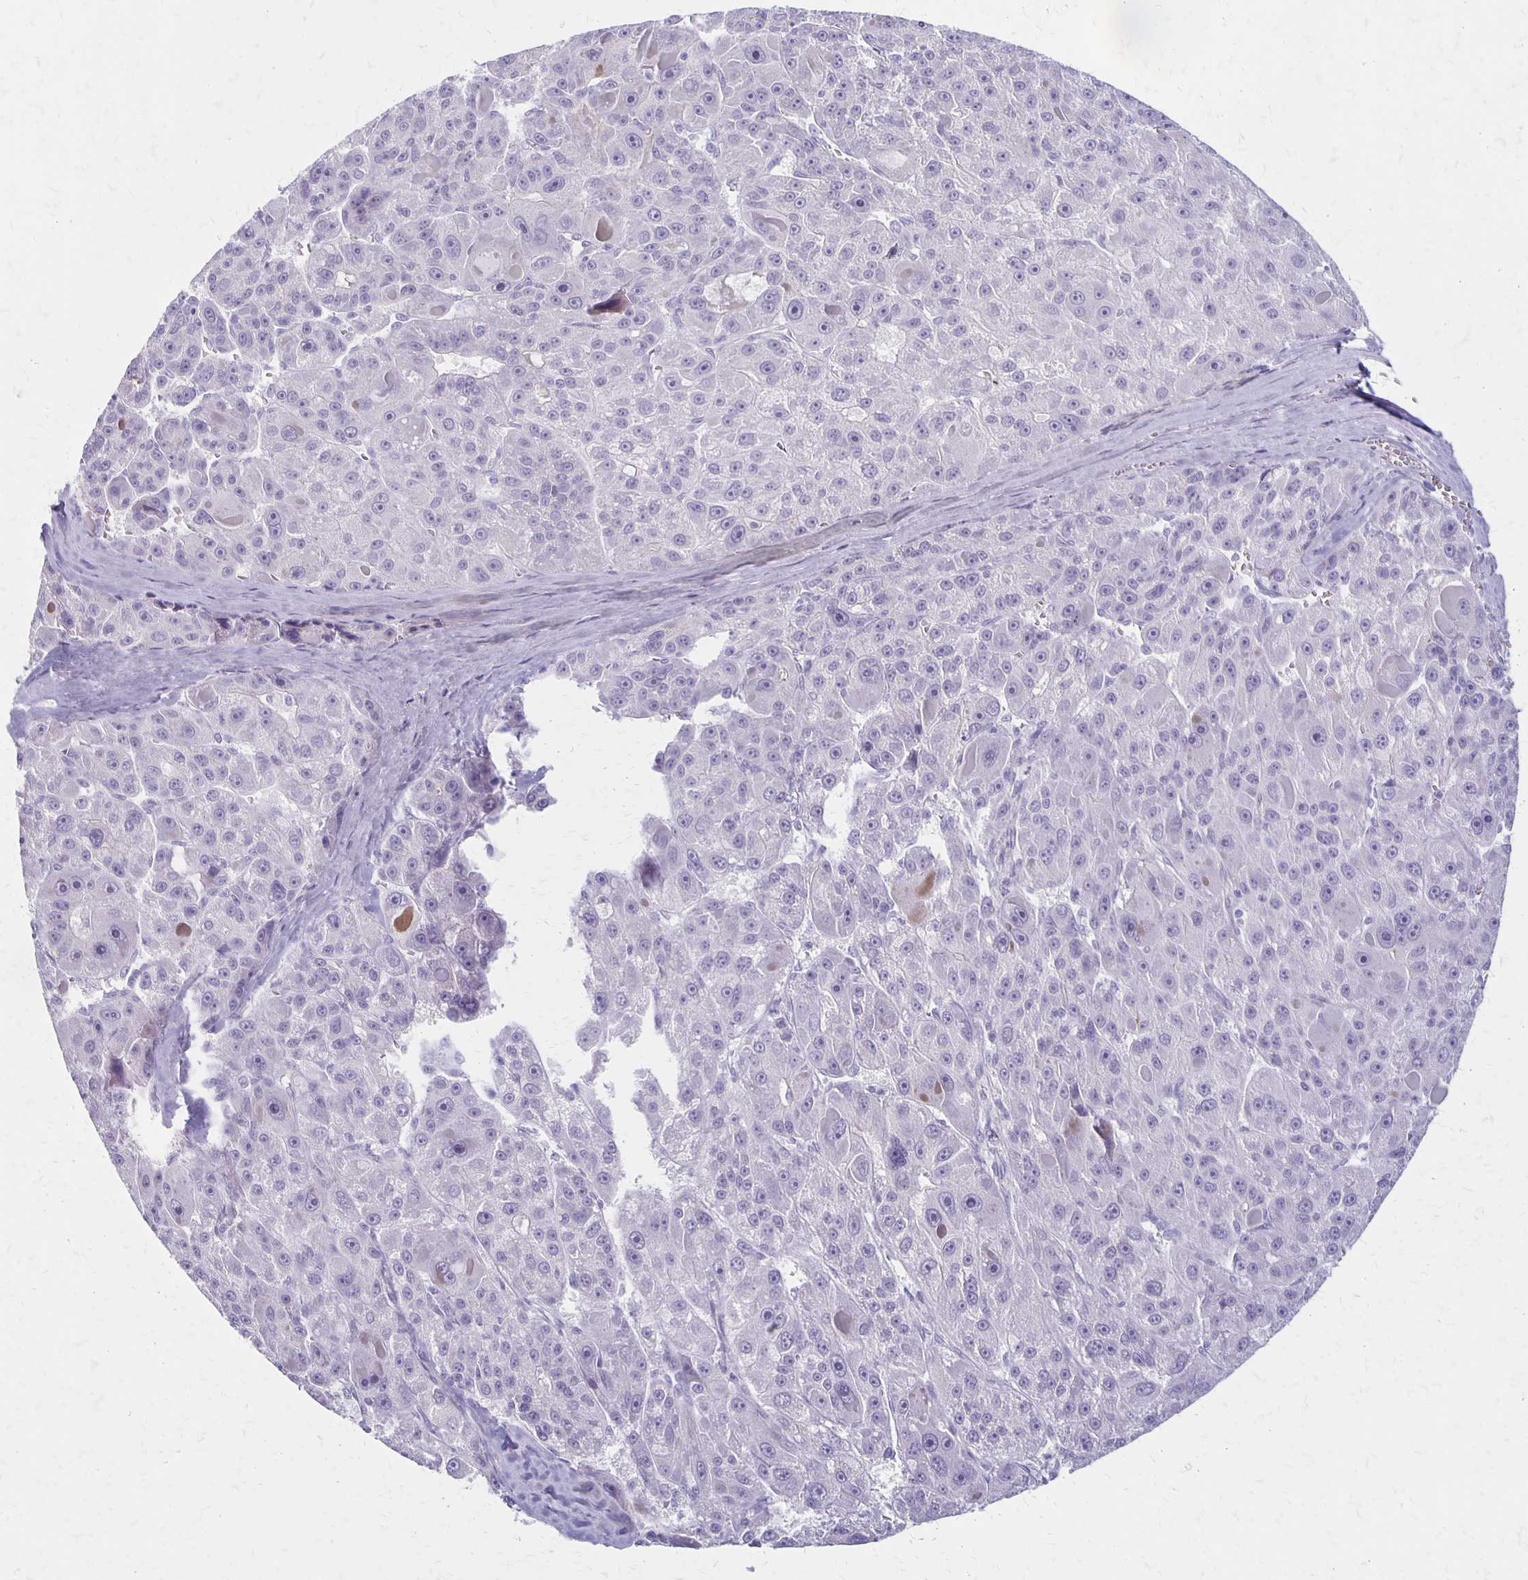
{"staining": {"intensity": "negative", "quantity": "none", "location": "none"}, "tissue": "liver cancer", "cell_type": "Tumor cells", "image_type": "cancer", "snomed": [{"axis": "morphology", "description": "Carcinoma, Hepatocellular, NOS"}, {"axis": "topography", "description": "Liver"}], "caption": "This is an IHC image of hepatocellular carcinoma (liver). There is no positivity in tumor cells.", "gene": "HOMER1", "patient": {"sex": "male", "age": 76}}